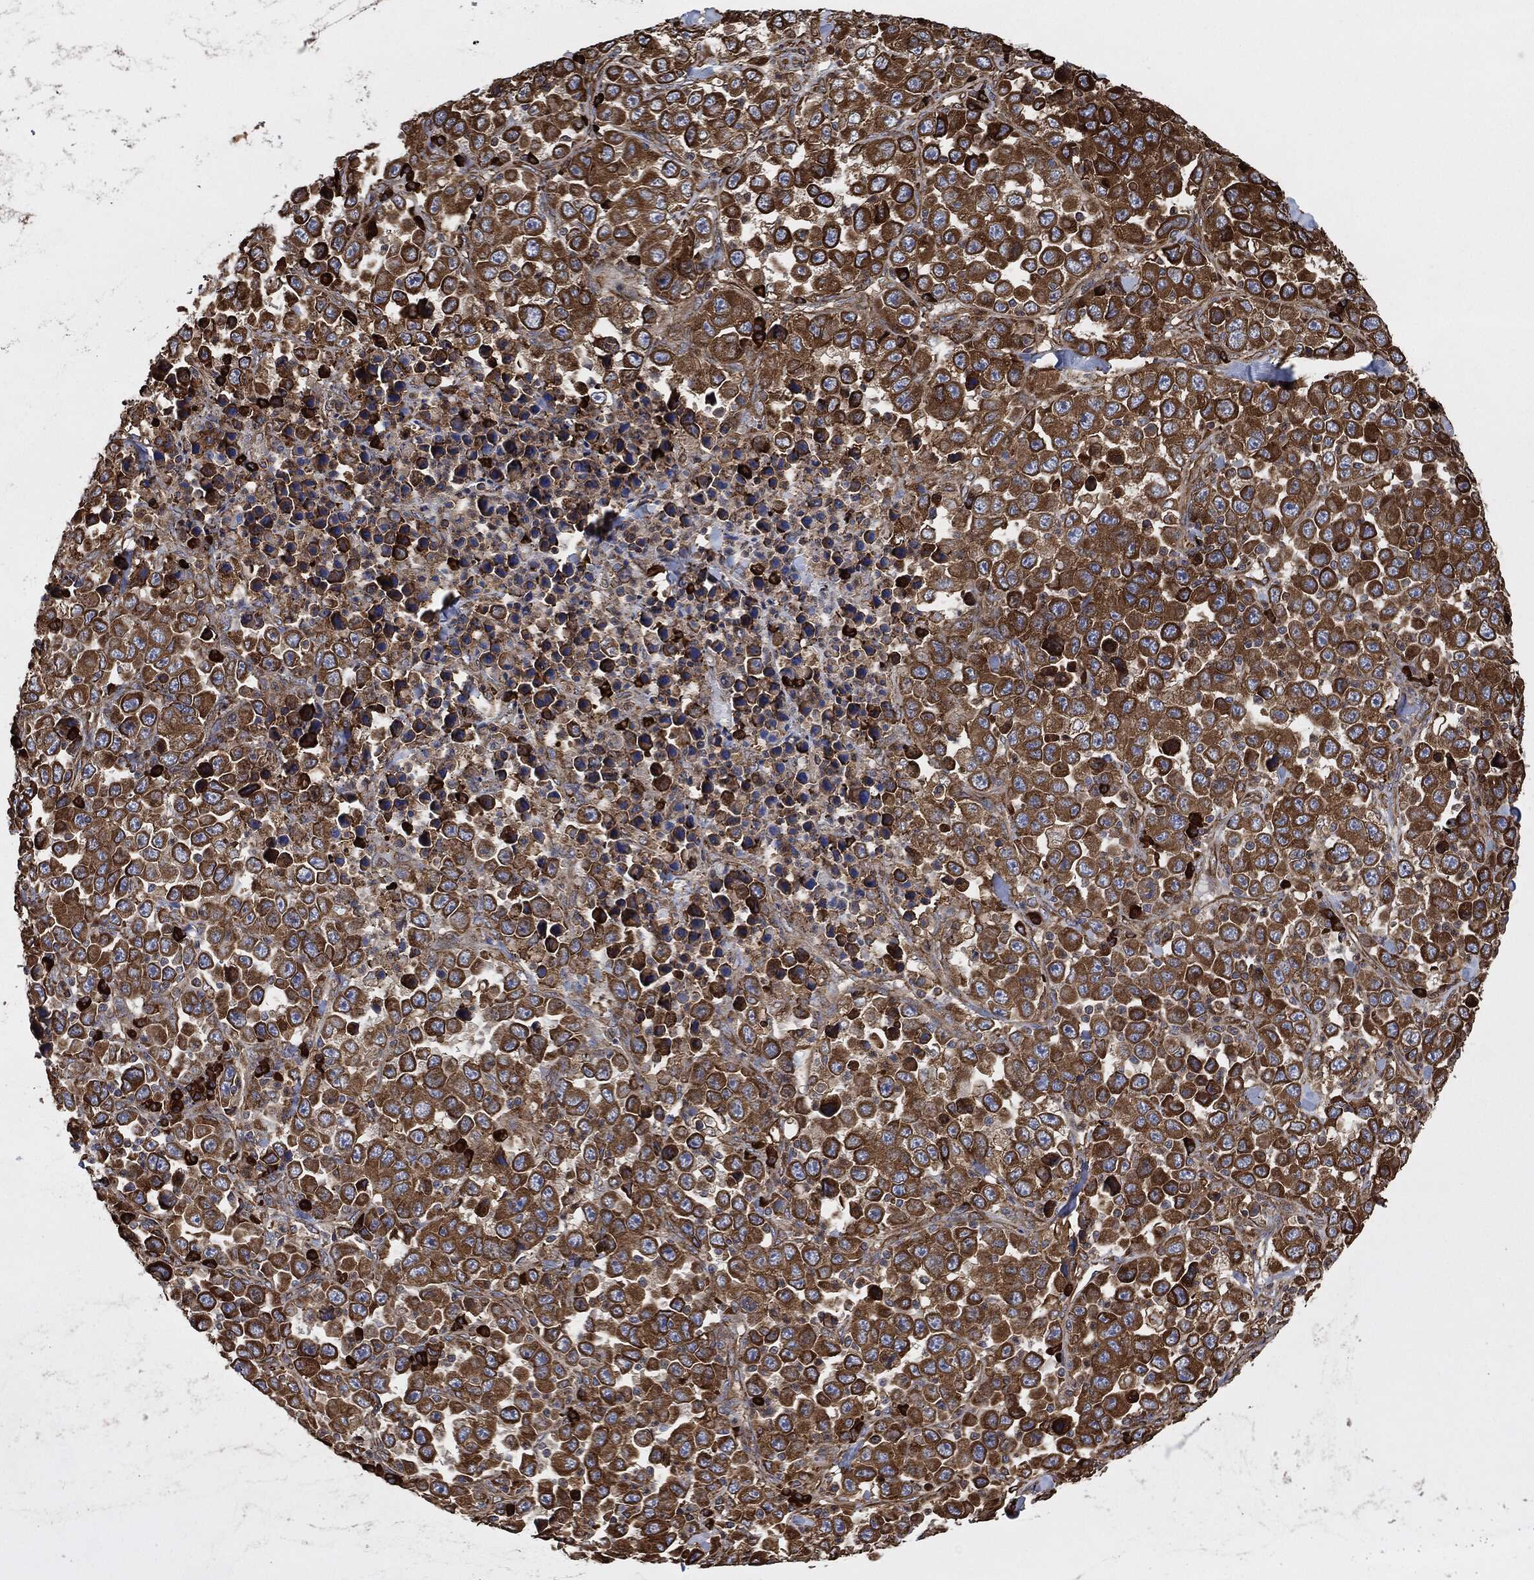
{"staining": {"intensity": "strong", "quantity": ">75%", "location": "cytoplasmic/membranous"}, "tissue": "stomach cancer", "cell_type": "Tumor cells", "image_type": "cancer", "snomed": [{"axis": "morphology", "description": "Normal tissue, NOS"}, {"axis": "morphology", "description": "Adenocarcinoma, NOS"}, {"axis": "topography", "description": "Stomach, upper"}, {"axis": "topography", "description": "Stomach"}], "caption": "Adenocarcinoma (stomach) was stained to show a protein in brown. There is high levels of strong cytoplasmic/membranous staining in about >75% of tumor cells.", "gene": "AMFR", "patient": {"sex": "male", "age": 59}}